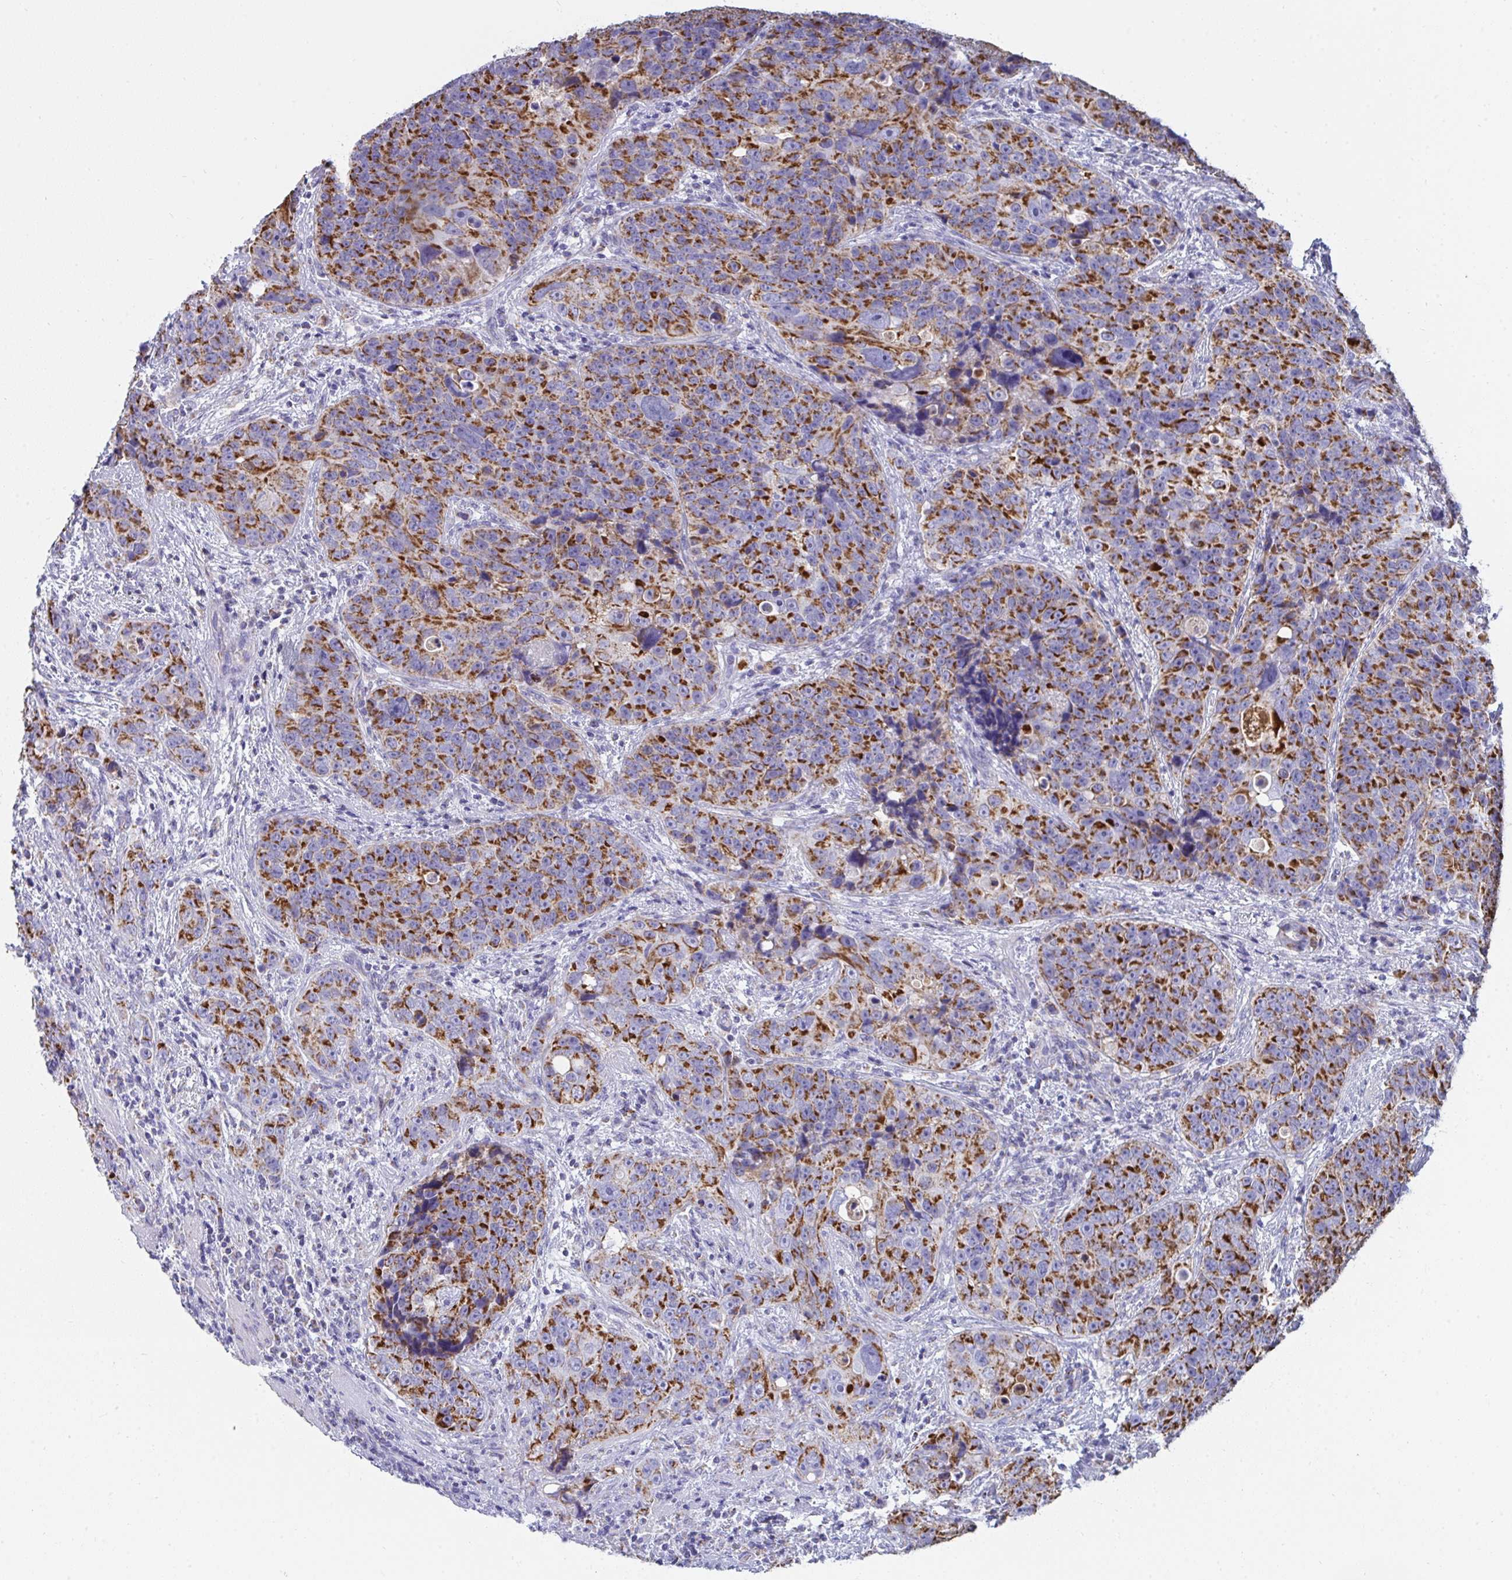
{"staining": {"intensity": "strong", "quantity": ">75%", "location": "cytoplasmic/membranous"}, "tissue": "urothelial cancer", "cell_type": "Tumor cells", "image_type": "cancer", "snomed": [{"axis": "morphology", "description": "Urothelial carcinoma, NOS"}, {"axis": "topography", "description": "Urinary bladder"}], "caption": "Human urothelial cancer stained with a brown dye exhibits strong cytoplasmic/membranous positive staining in about >75% of tumor cells.", "gene": "AIFM1", "patient": {"sex": "male", "age": 52}}